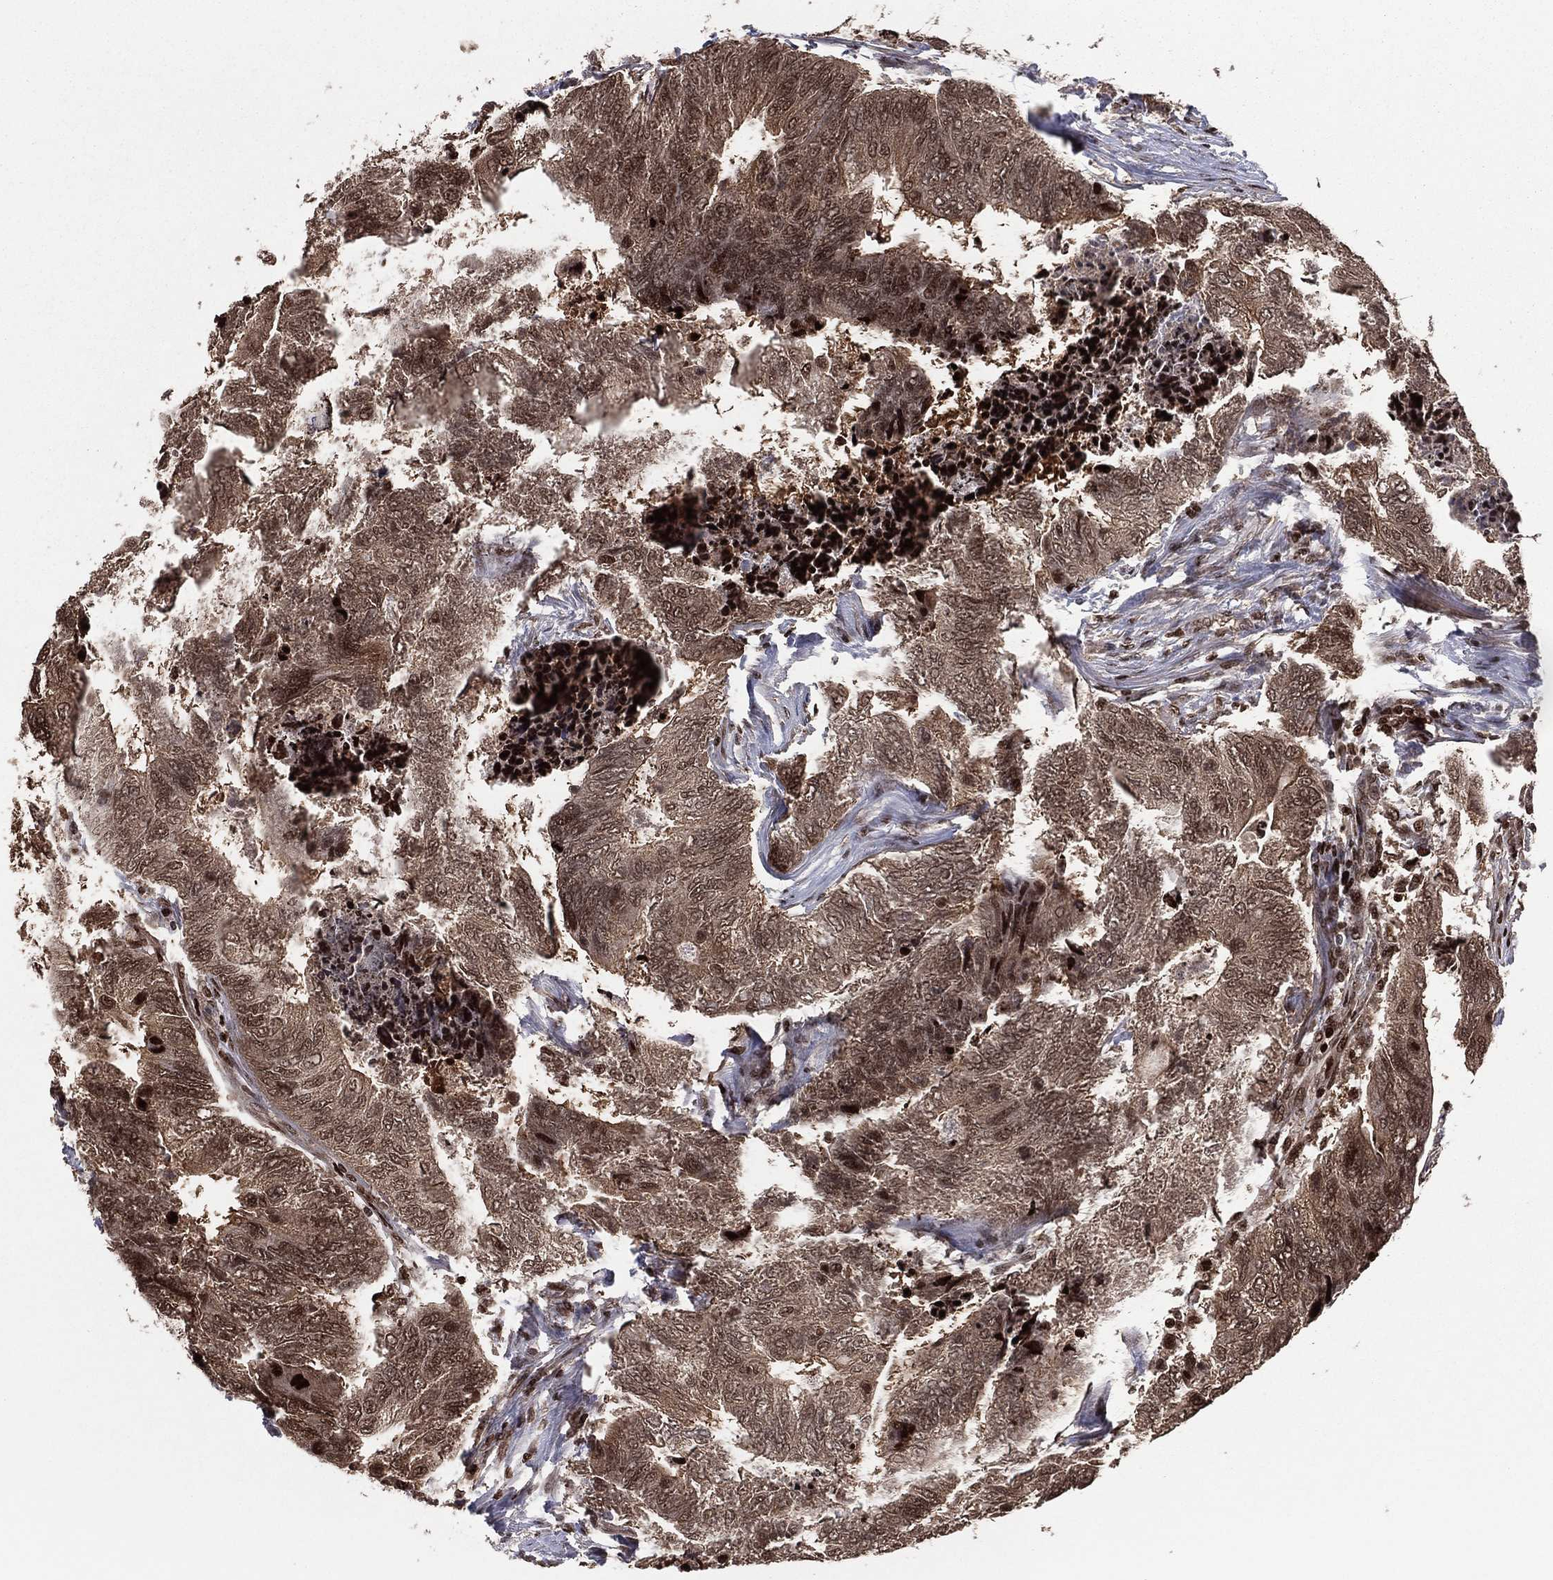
{"staining": {"intensity": "strong", "quantity": ">75%", "location": "cytoplasmic/membranous,nuclear"}, "tissue": "colorectal cancer", "cell_type": "Tumor cells", "image_type": "cancer", "snomed": [{"axis": "morphology", "description": "Adenocarcinoma, NOS"}, {"axis": "topography", "description": "Colon"}], "caption": "Immunohistochemistry (IHC) staining of colorectal cancer (adenocarcinoma), which displays high levels of strong cytoplasmic/membranous and nuclear staining in about >75% of tumor cells indicating strong cytoplasmic/membranous and nuclear protein positivity. The staining was performed using DAB (3,3'-diaminobenzidine) (brown) for protein detection and nuclei were counterstained in hematoxylin (blue).", "gene": "PSMA1", "patient": {"sex": "female", "age": 67}}